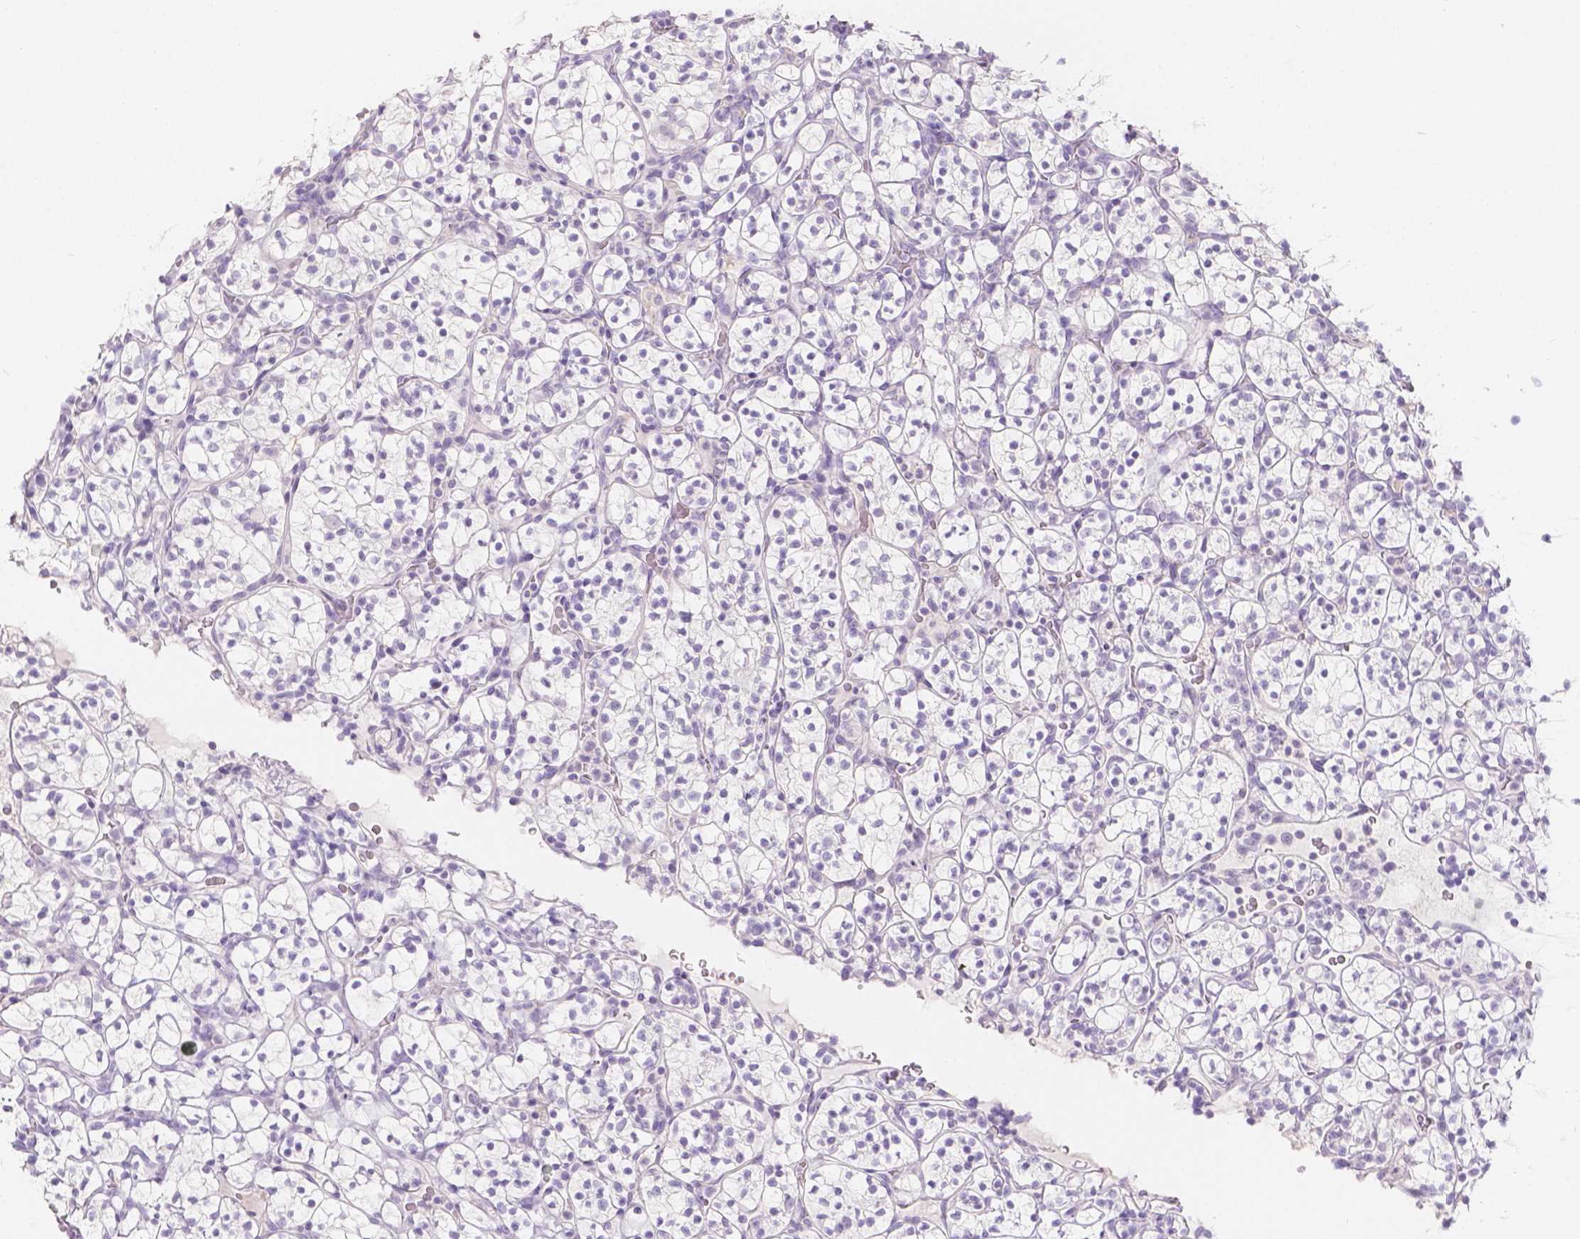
{"staining": {"intensity": "negative", "quantity": "none", "location": "none"}, "tissue": "renal cancer", "cell_type": "Tumor cells", "image_type": "cancer", "snomed": [{"axis": "morphology", "description": "Adenocarcinoma, NOS"}, {"axis": "topography", "description": "Kidney"}], "caption": "Histopathology image shows no significant protein staining in tumor cells of renal adenocarcinoma. The staining is performed using DAB (3,3'-diaminobenzidine) brown chromogen with nuclei counter-stained in using hematoxylin.", "gene": "HTN3", "patient": {"sex": "female", "age": 89}}